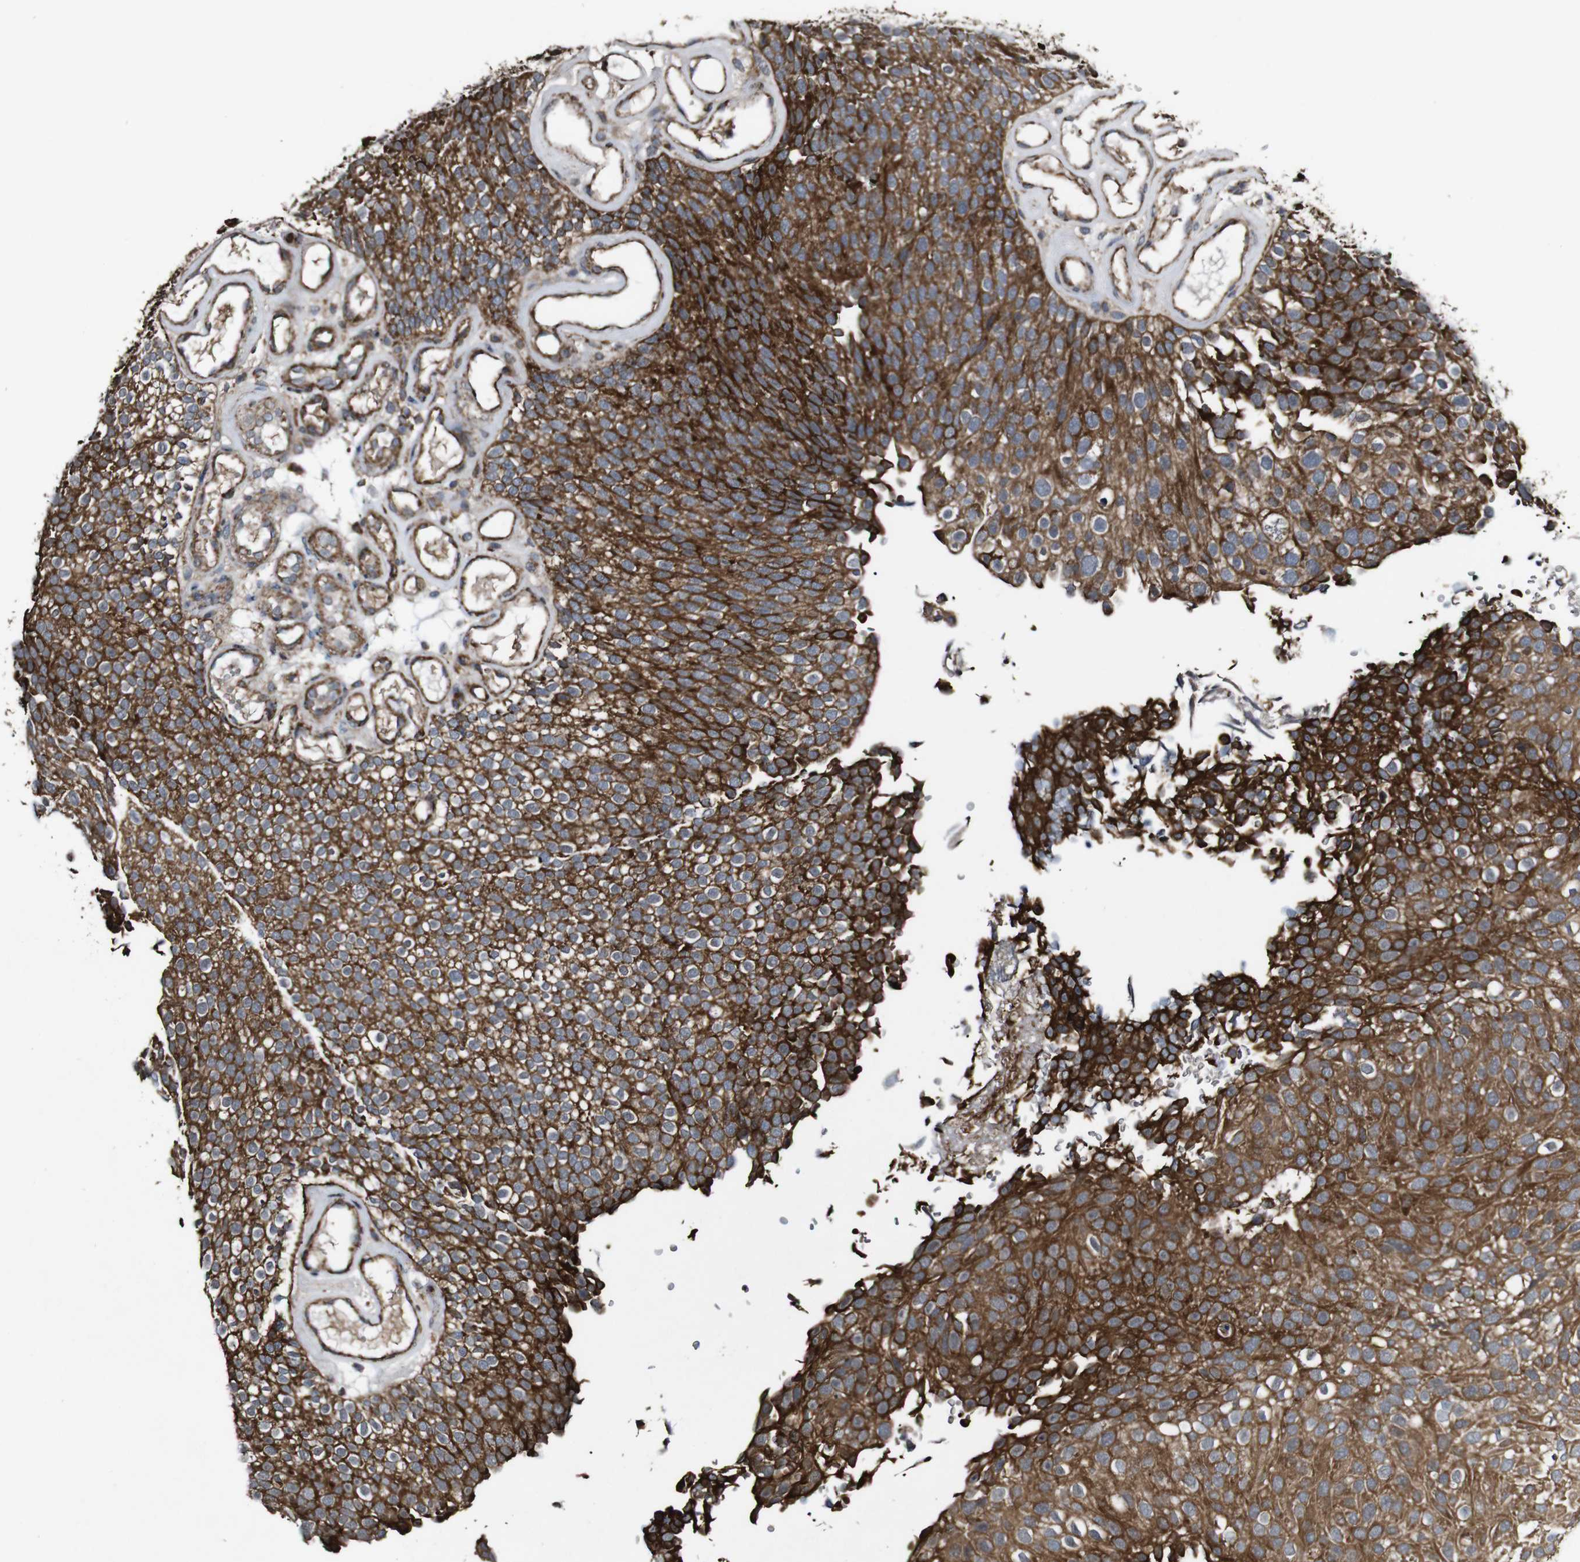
{"staining": {"intensity": "strong", "quantity": ">75%", "location": "cytoplasmic/membranous"}, "tissue": "urothelial cancer", "cell_type": "Tumor cells", "image_type": "cancer", "snomed": [{"axis": "morphology", "description": "Urothelial carcinoma, Low grade"}, {"axis": "topography", "description": "Urinary bladder"}], "caption": "Approximately >75% of tumor cells in human urothelial carcinoma (low-grade) display strong cytoplasmic/membranous protein expression as visualized by brown immunohistochemical staining.", "gene": "BTN3A3", "patient": {"sex": "male", "age": 78}}